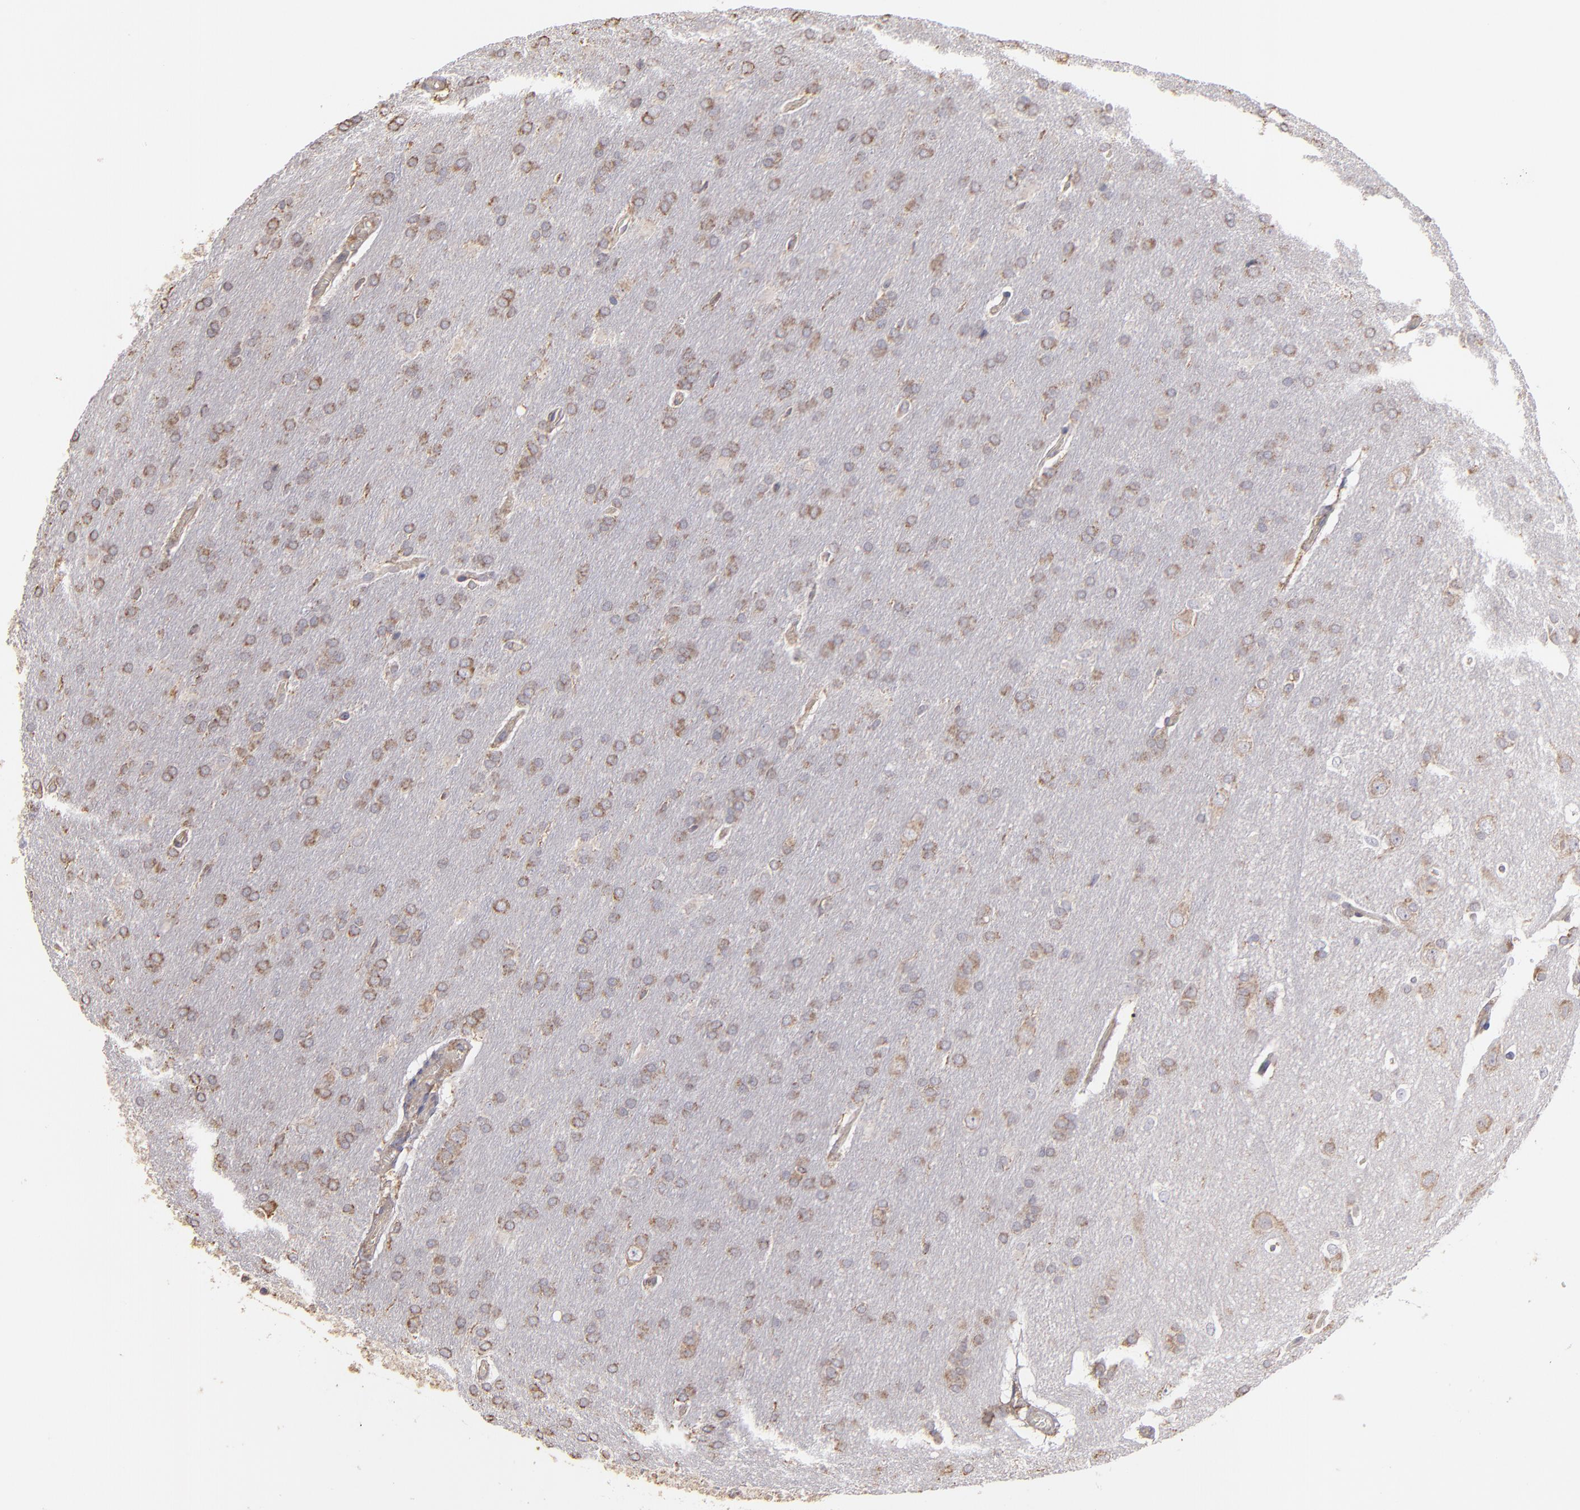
{"staining": {"intensity": "weak", "quantity": ">75%", "location": "cytoplasmic/membranous"}, "tissue": "glioma", "cell_type": "Tumor cells", "image_type": "cancer", "snomed": [{"axis": "morphology", "description": "Glioma, malignant, Low grade"}, {"axis": "topography", "description": "Brain"}], "caption": "Weak cytoplasmic/membranous positivity for a protein is identified in about >75% of tumor cells of glioma using immunohistochemistry (IHC).", "gene": "CALR", "patient": {"sex": "female", "age": 32}}